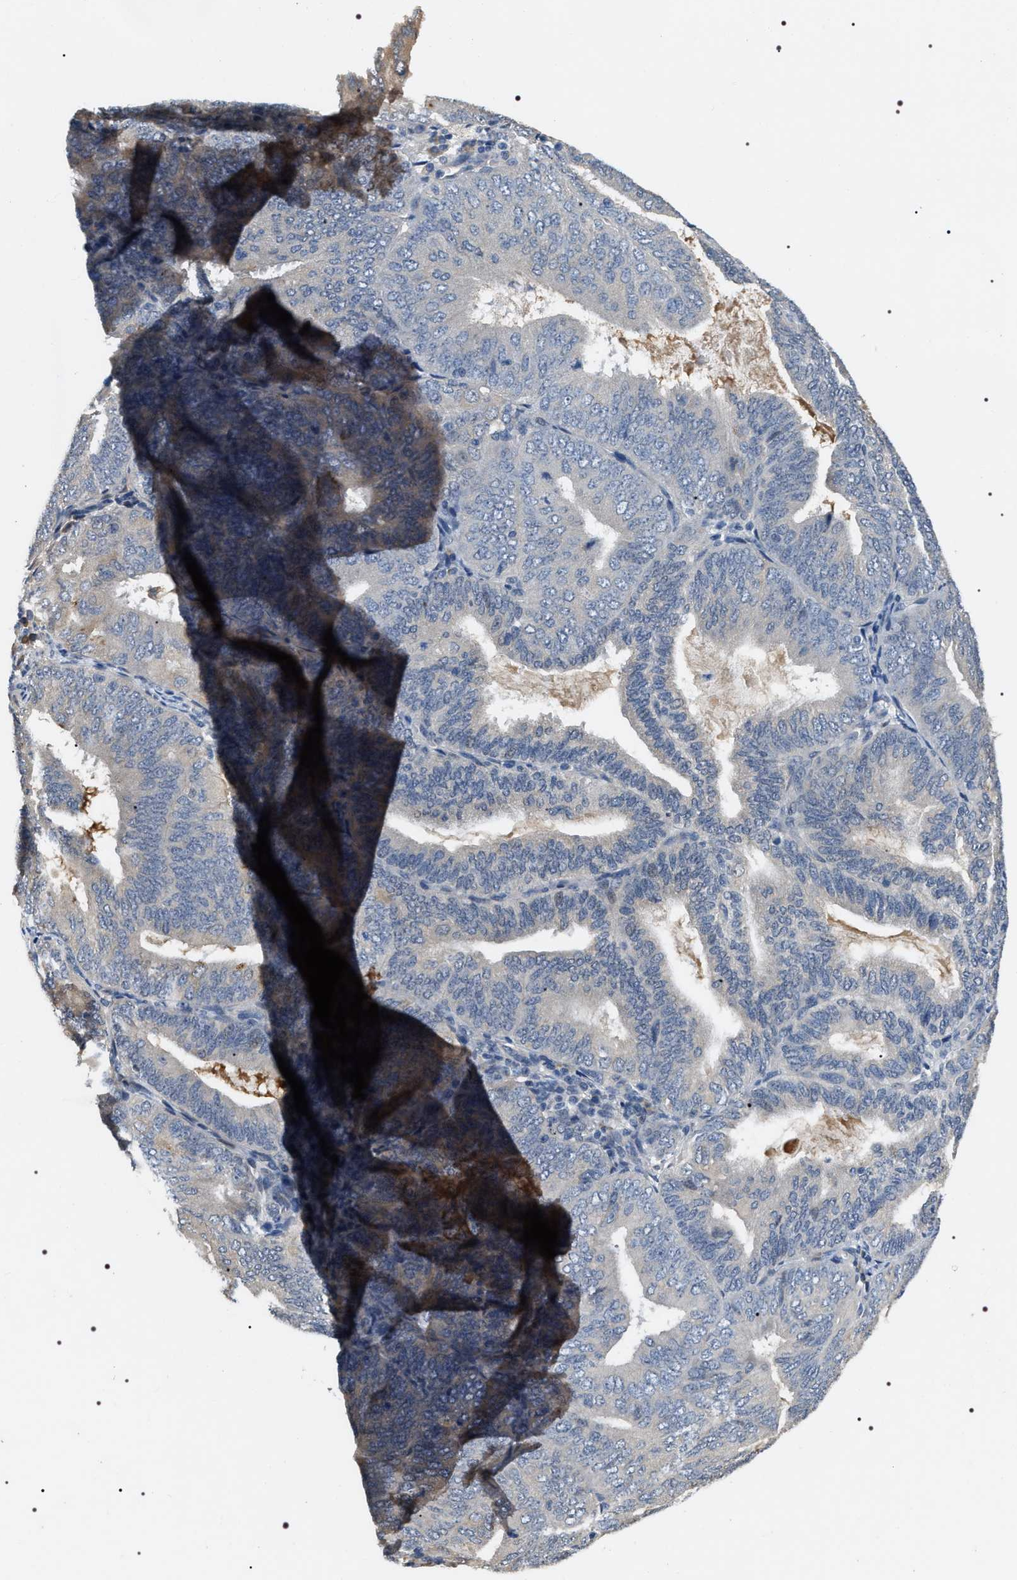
{"staining": {"intensity": "negative", "quantity": "none", "location": "none"}, "tissue": "endometrial cancer", "cell_type": "Tumor cells", "image_type": "cancer", "snomed": [{"axis": "morphology", "description": "Adenocarcinoma, NOS"}, {"axis": "topography", "description": "Endometrium"}], "caption": "This is an IHC photomicrograph of human endometrial cancer. There is no expression in tumor cells.", "gene": "IFT81", "patient": {"sex": "female", "age": 81}}